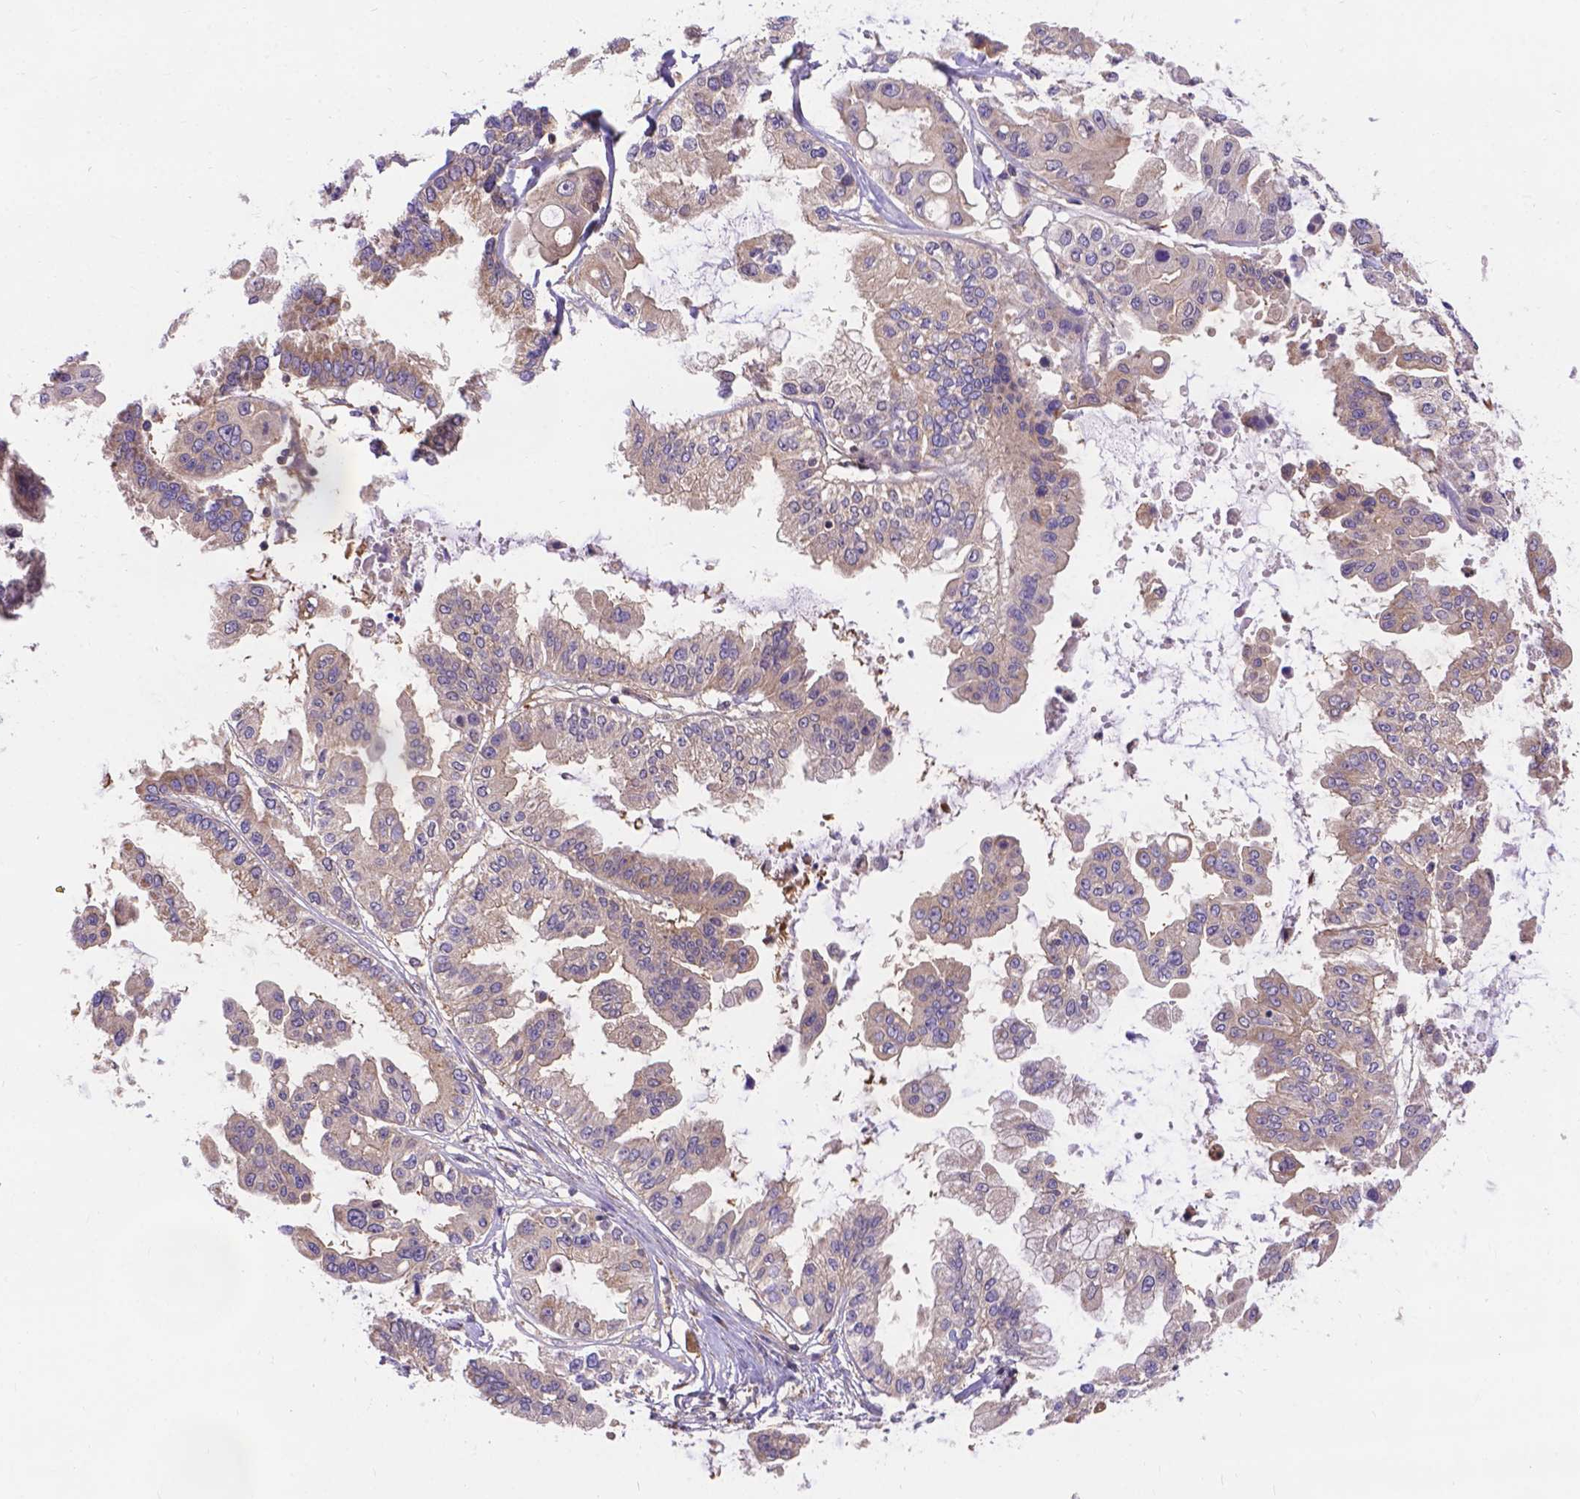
{"staining": {"intensity": "negative", "quantity": "none", "location": "none"}, "tissue": "ovarian cancer", "cell_type": "Tumor cells", "image_type": "cancer", "snomed": [{"axis": "morphology", "description": "Cystadenocarcinoma, serous, NOS"}, {"axis": "topography", "description": "Ovary"}], "caption": "A high-resolution micrograph shows immunohistochemistry (IHC) staining of serous cystadenocarcinoma (ovarian), which reveals no significant staining in tumor cells.", "gene": "AK3", "patient": {"sex": "female", "age": 56}}